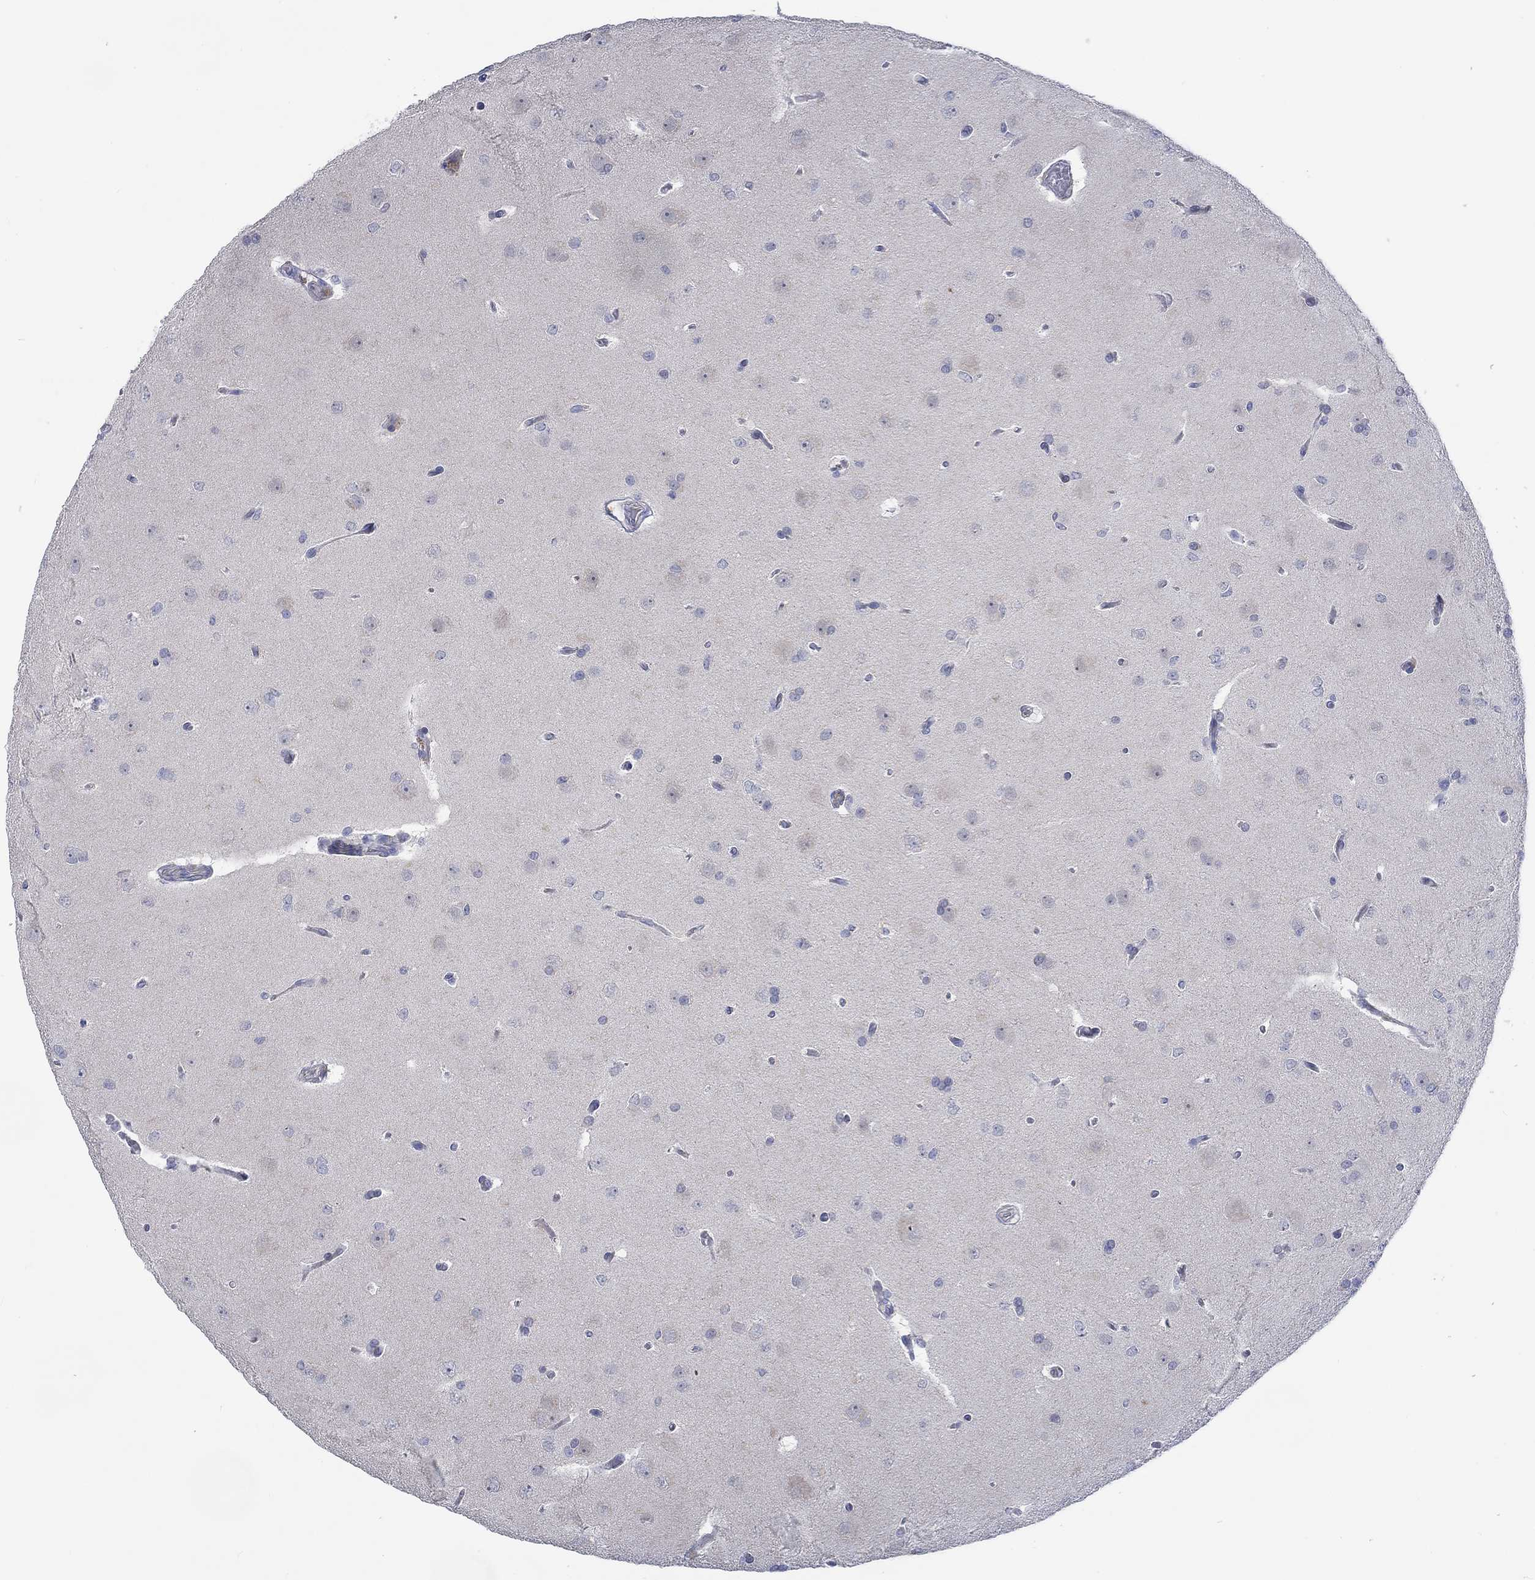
{"staining": {"intensity": "negative", "quantity": "none", "location": "none"}, "tissue": "glioma", "cell_type": "Tumor cells", "image_type": "cancer", "snomed": [{"axis": "morphology", "description": "Glioma, malignant, Low grade"}, {"axis": "topography", "description": "Brain"}], "caption": "Immunohistochemical staining of glioma displays no significant positivity in tumor cells.", "gene": "DLK1", "patient": {"sex": "female", "age": 32}}